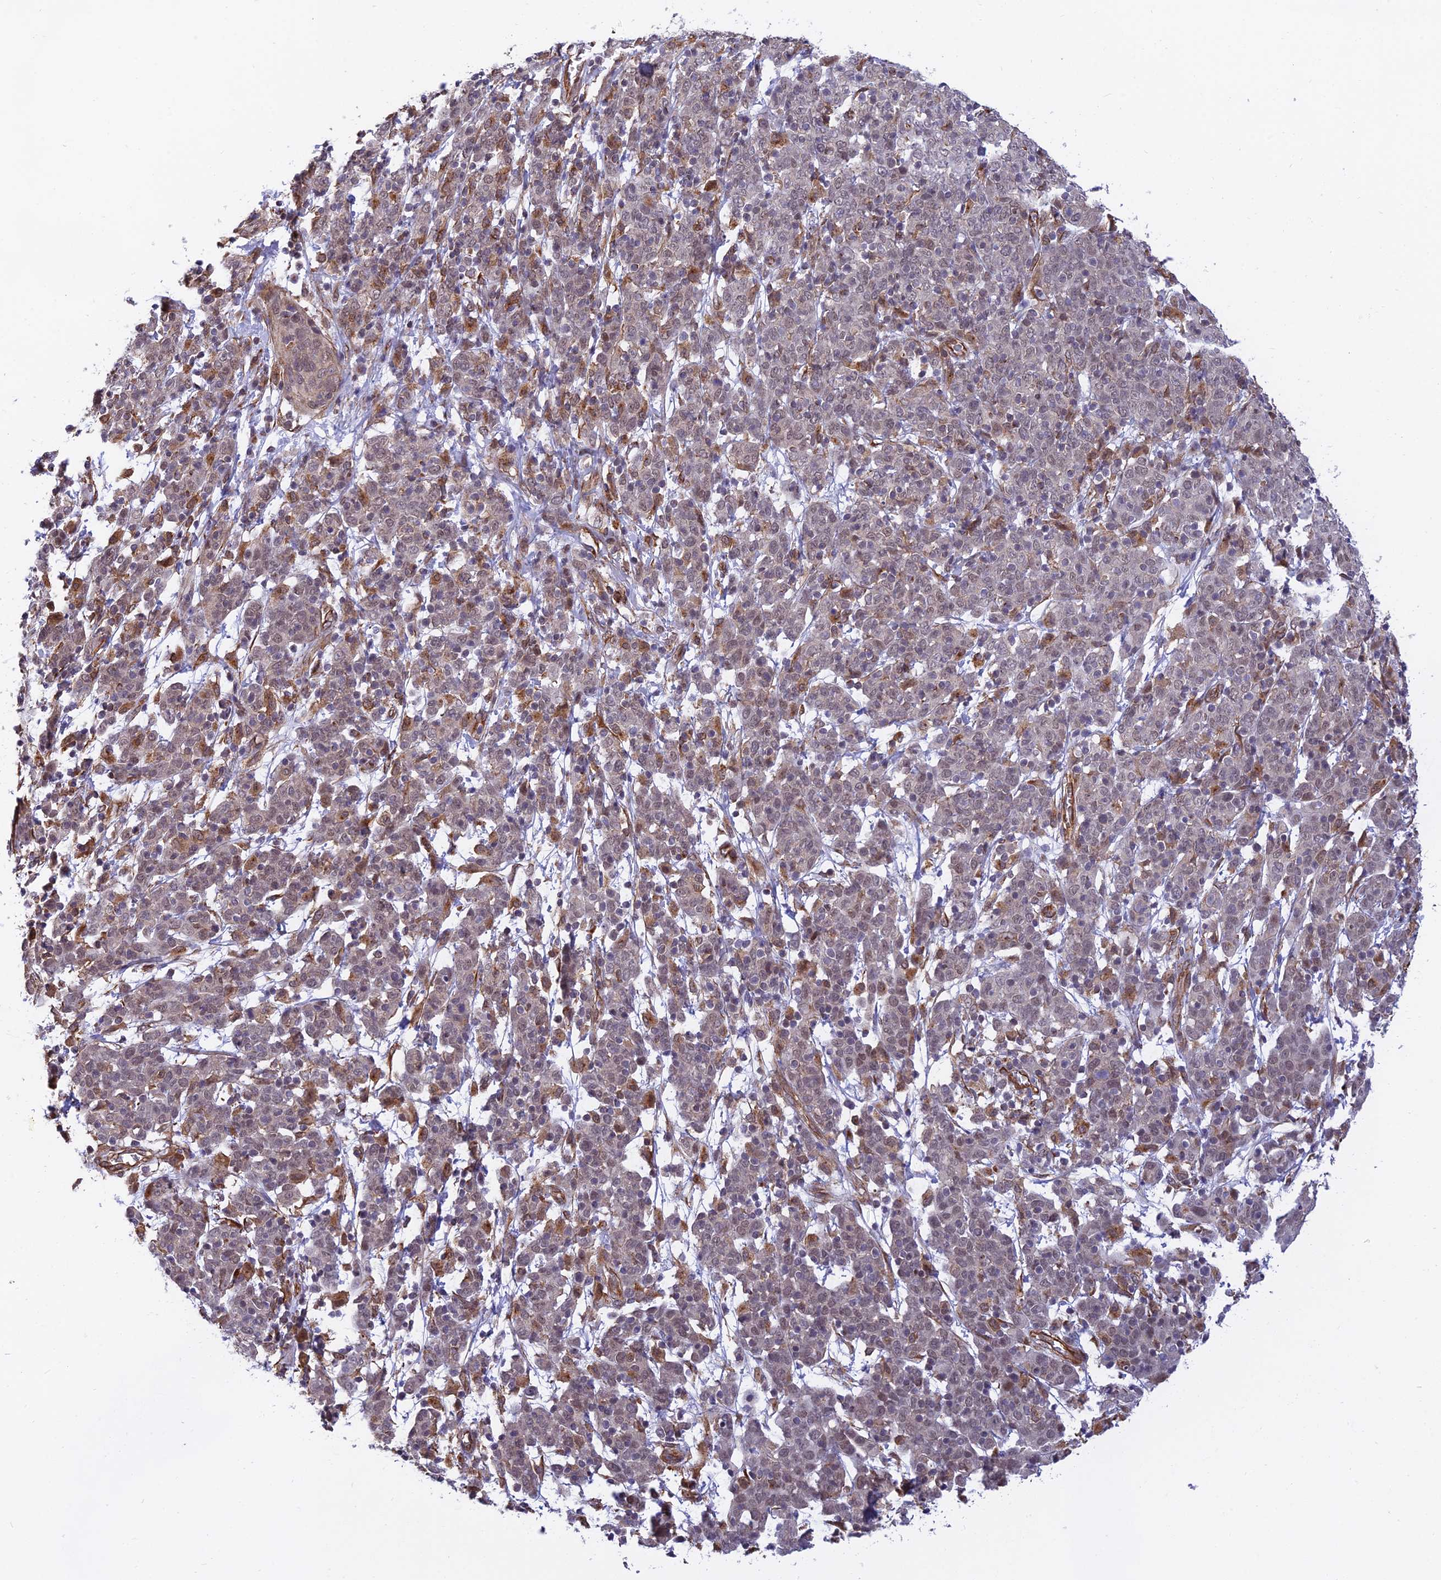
{"staining": {"intensity": "weak", "quantity": "<25%", "location": "nuclear"}, "tissue": "cervical cancer", "cell_type": "Tumor cells", "image_type": "cancer", "snomed": [{"axis": "morphology", "description": "Squamous cell carcinoma, NOS"}, {"axis": "topography", "description": "Cervix"}], "caption": "Human squamous cell carcinoma (cervical) stained for a protein using immunohistochemistry demonstrates no staining in tumor cells.", "gene": "PAGR1", "patient": {"sex": "female", "age": 67}}